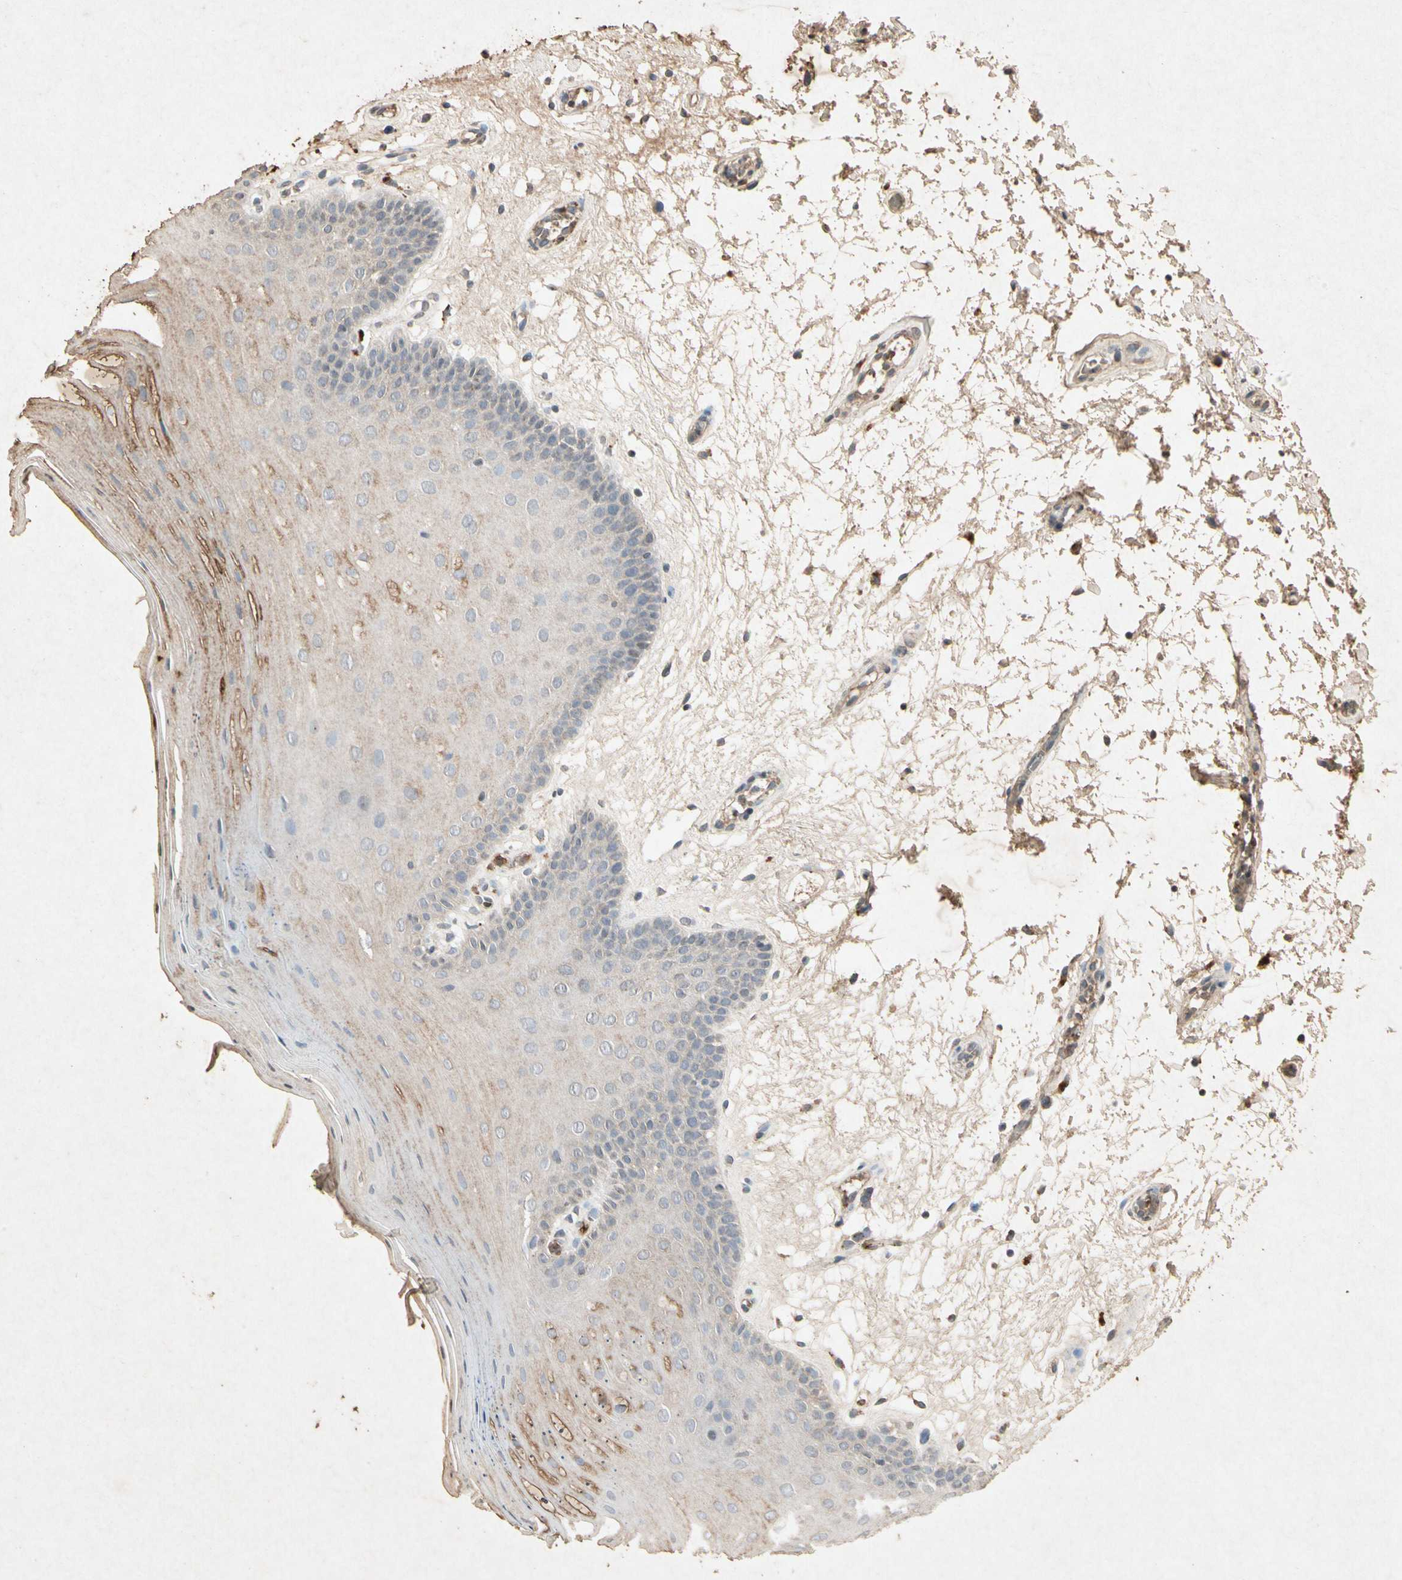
{"staining": {"intensity": "weak", "quantity": "25%-75%", "location": "cytoplasmic/membranous"}, "tissue": "oral mucosa", "cell_type": "Squamous epithelial cells", "image_type": "normal", "snomed": [{"axis": "morphology", "description": "Normal tissue, NOS"}, {"axis": "morphology", "description": "Squamous cell carcinoma, NOS"}, {"axis": "topography", "description": "Skeletal muscle"}, {"axis": "topography", "description": "Oral tissue"}, {"axis": "topography", "description": "Head-Neck"}], "caption": "Protein staining by immunohistochemistry (IHC) demonstrates weak cytoplasmic/membranous expression in approximately 25%-75% of squamous epithelial cells in unremarkable oral mucosa. (brown staining indicates protein expression, while blue staining denotes nuclei).", "gene": "MSRB1", "patient": {"sex": "male", "age": 71}}